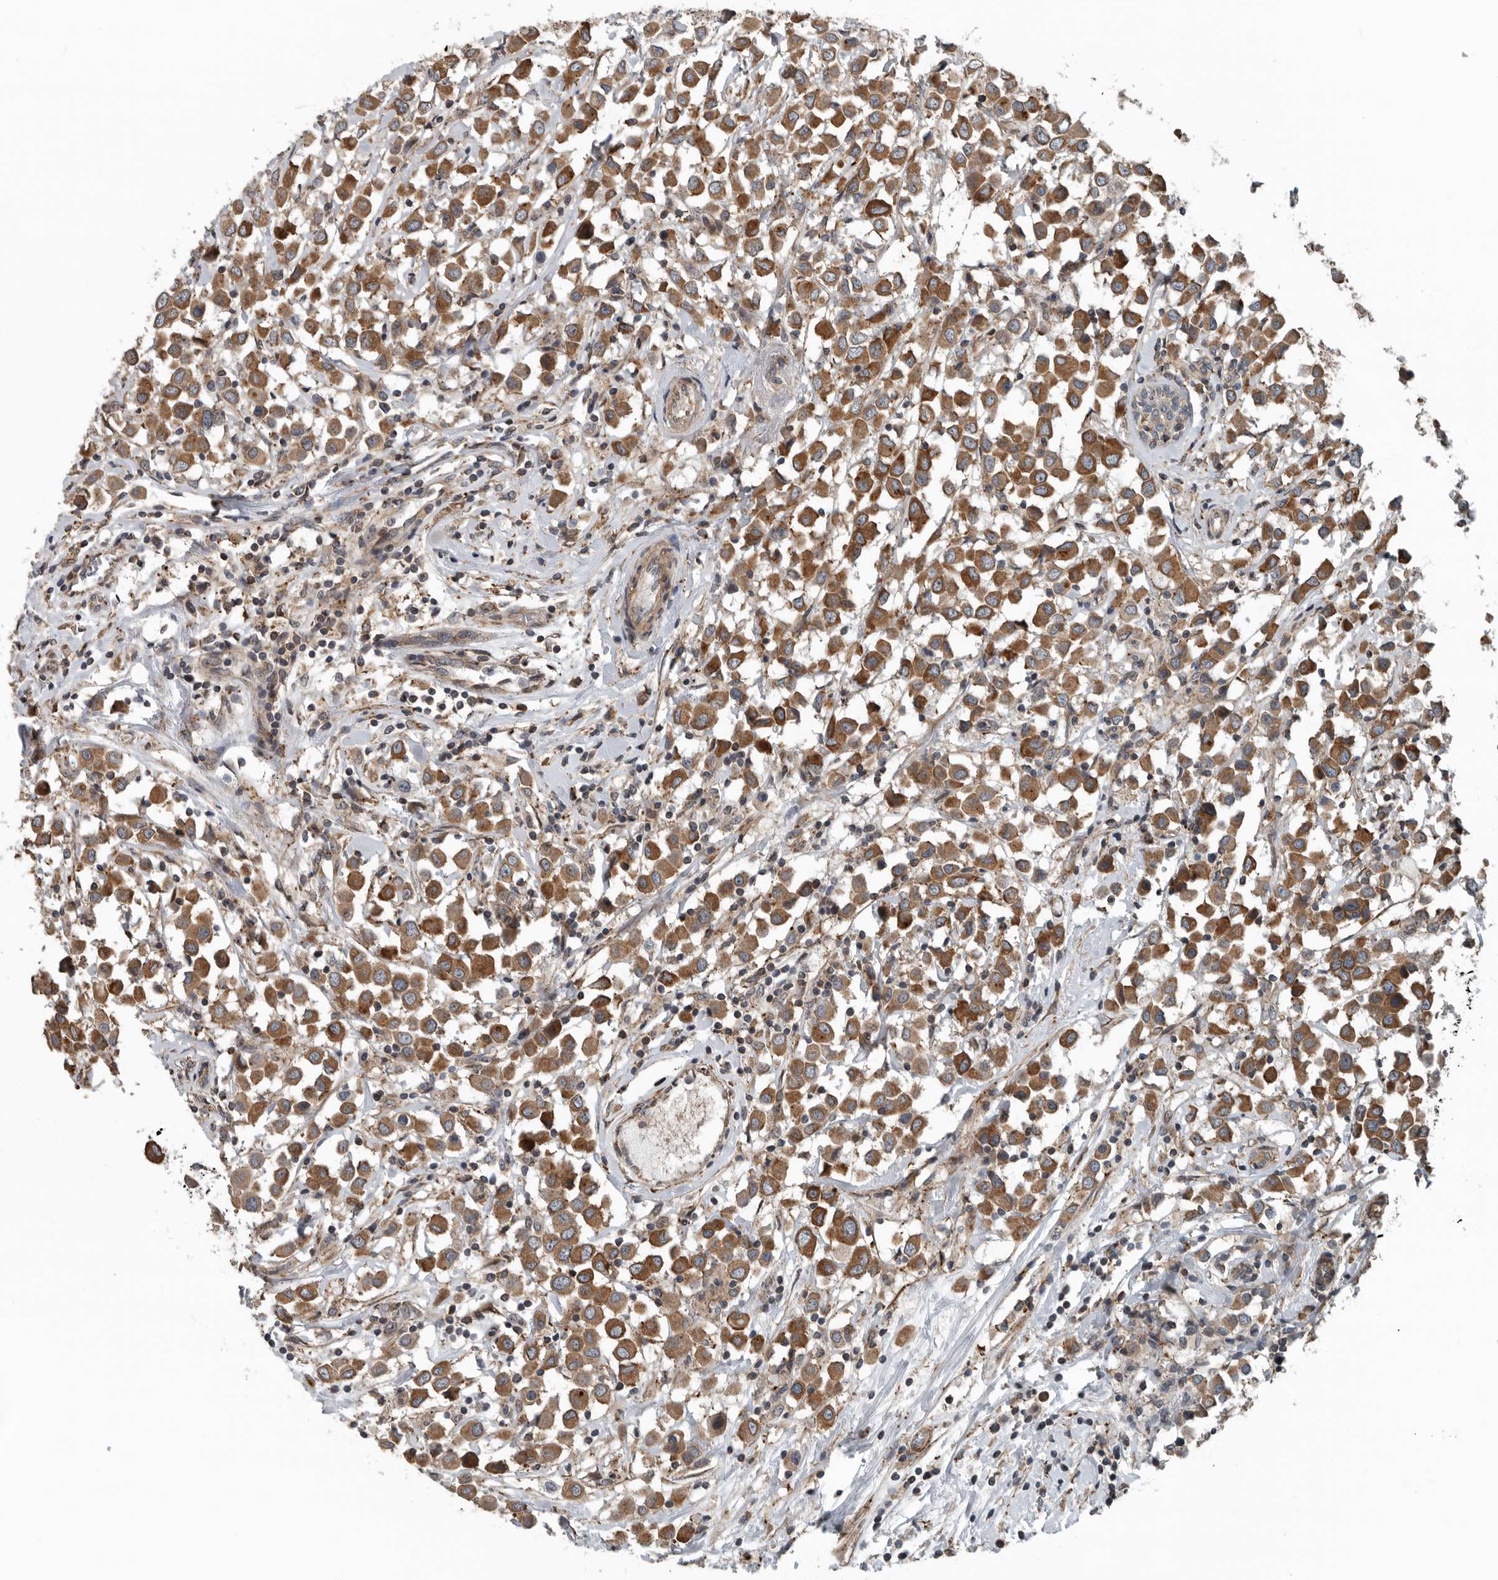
{"staining": {"intensity": "strong", "quantity": ">75%", "location": "cytoplasmic/membranous"}, "tissue": "breast cancer", "cell_type": "Tumor cells", "image_type": "cancer", "snomed": [{"axis": "morphology", "description": "Duct carcinoma"}, {"axis": "topography", "description": "Breast"}], "caption": "Infiltrating ductal carcinoma (breast) stained with a brown dye reveals strong cytoplasmic/membranous positive staining in approximately >75% of tumor cells.", "gene": "AMFR", "patient": {"sex": "female", "age": 61}}